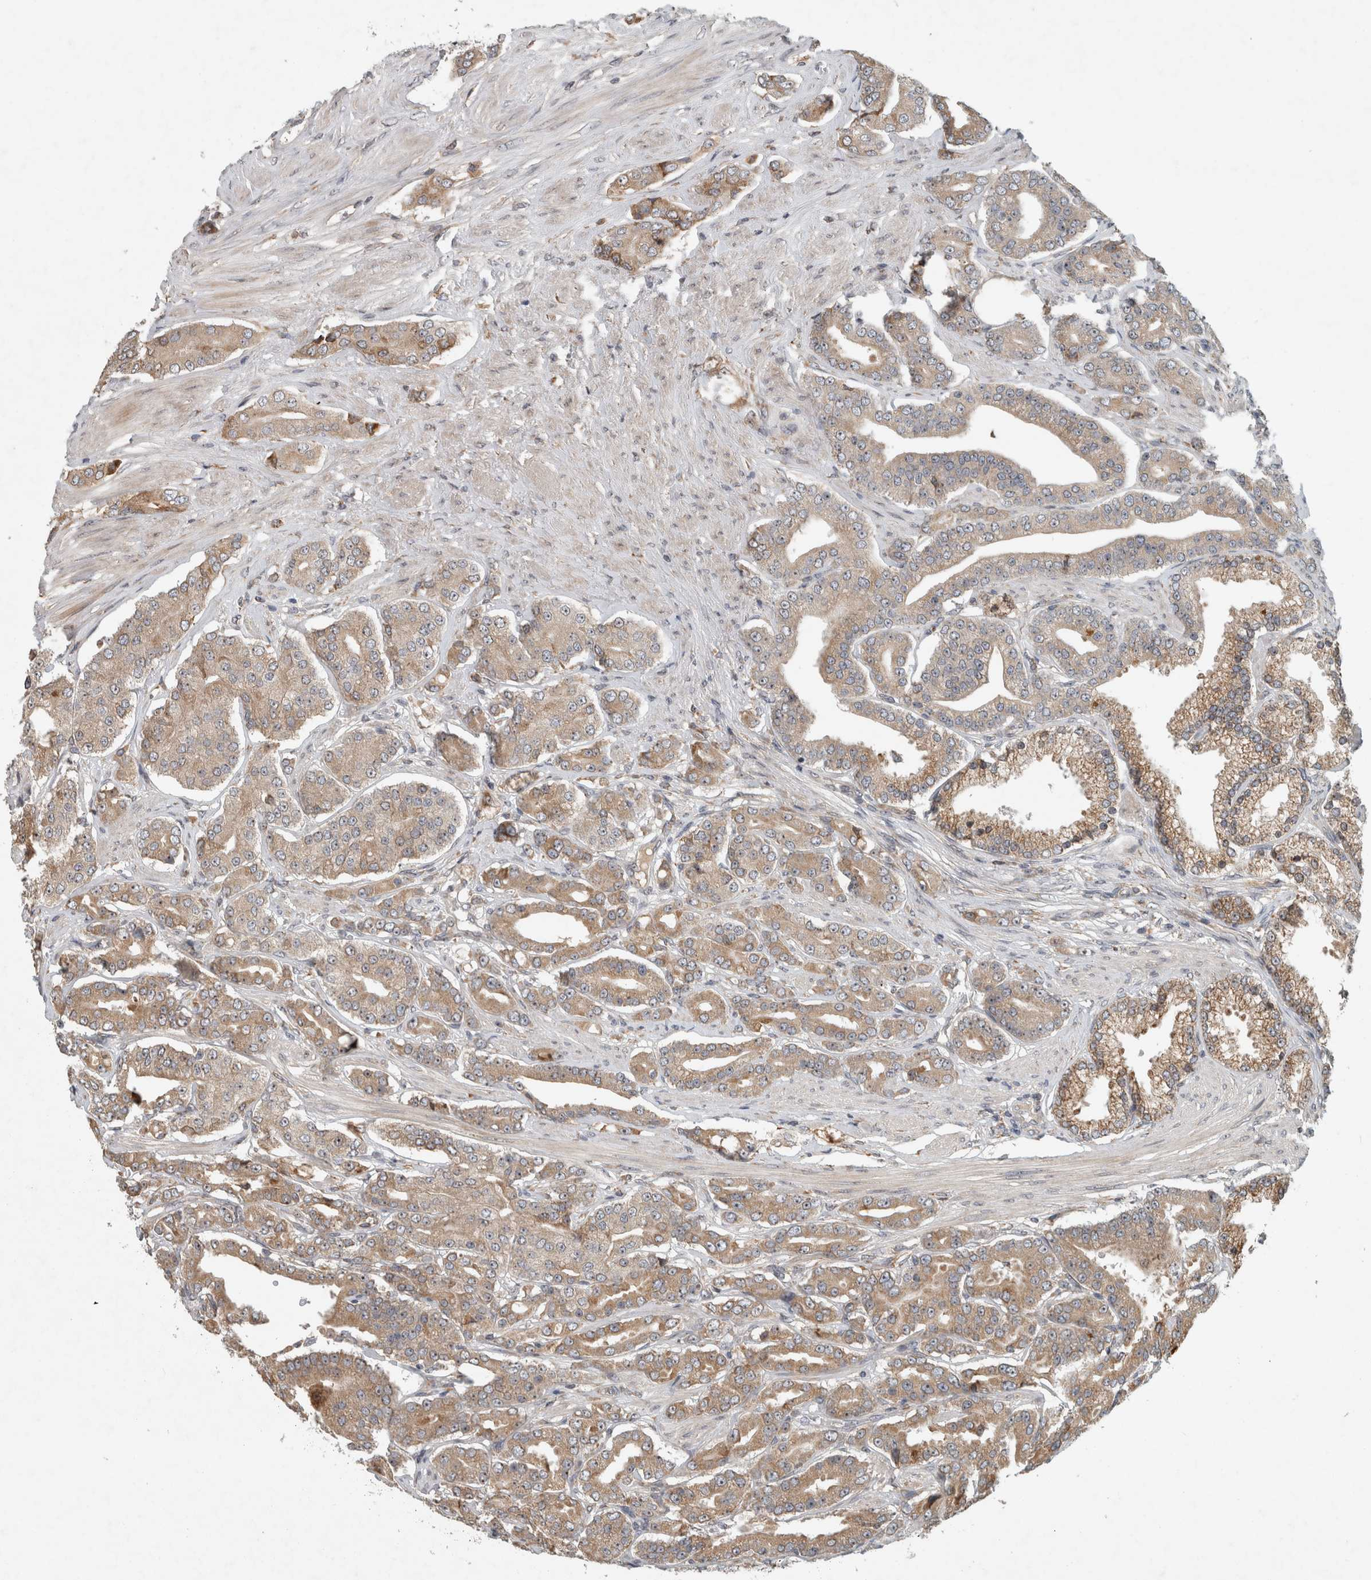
{"staining": {"intensity": "moderate", "quantity": "25%-75%", "location": "cytoplasmic/membranous"}, "tissue": "prostate cancer", "cell_type": "Tumor cells", "image_type": "cancer", "snomed": [{"axis": "morphology", "description": "Adenocarcinoma, High grade"}, {"axis": "topography", "description": "Prostate"}], "caption": "Brown immunohistochemical staining in adenocarcinoma (high-grade) (prostate) demonstrates moderate cytoplasmic/membranous staining in about 25%-75% of tumor cells.", "gene": "GPR137B", "patient": {"sex": "male", "age": 71}}